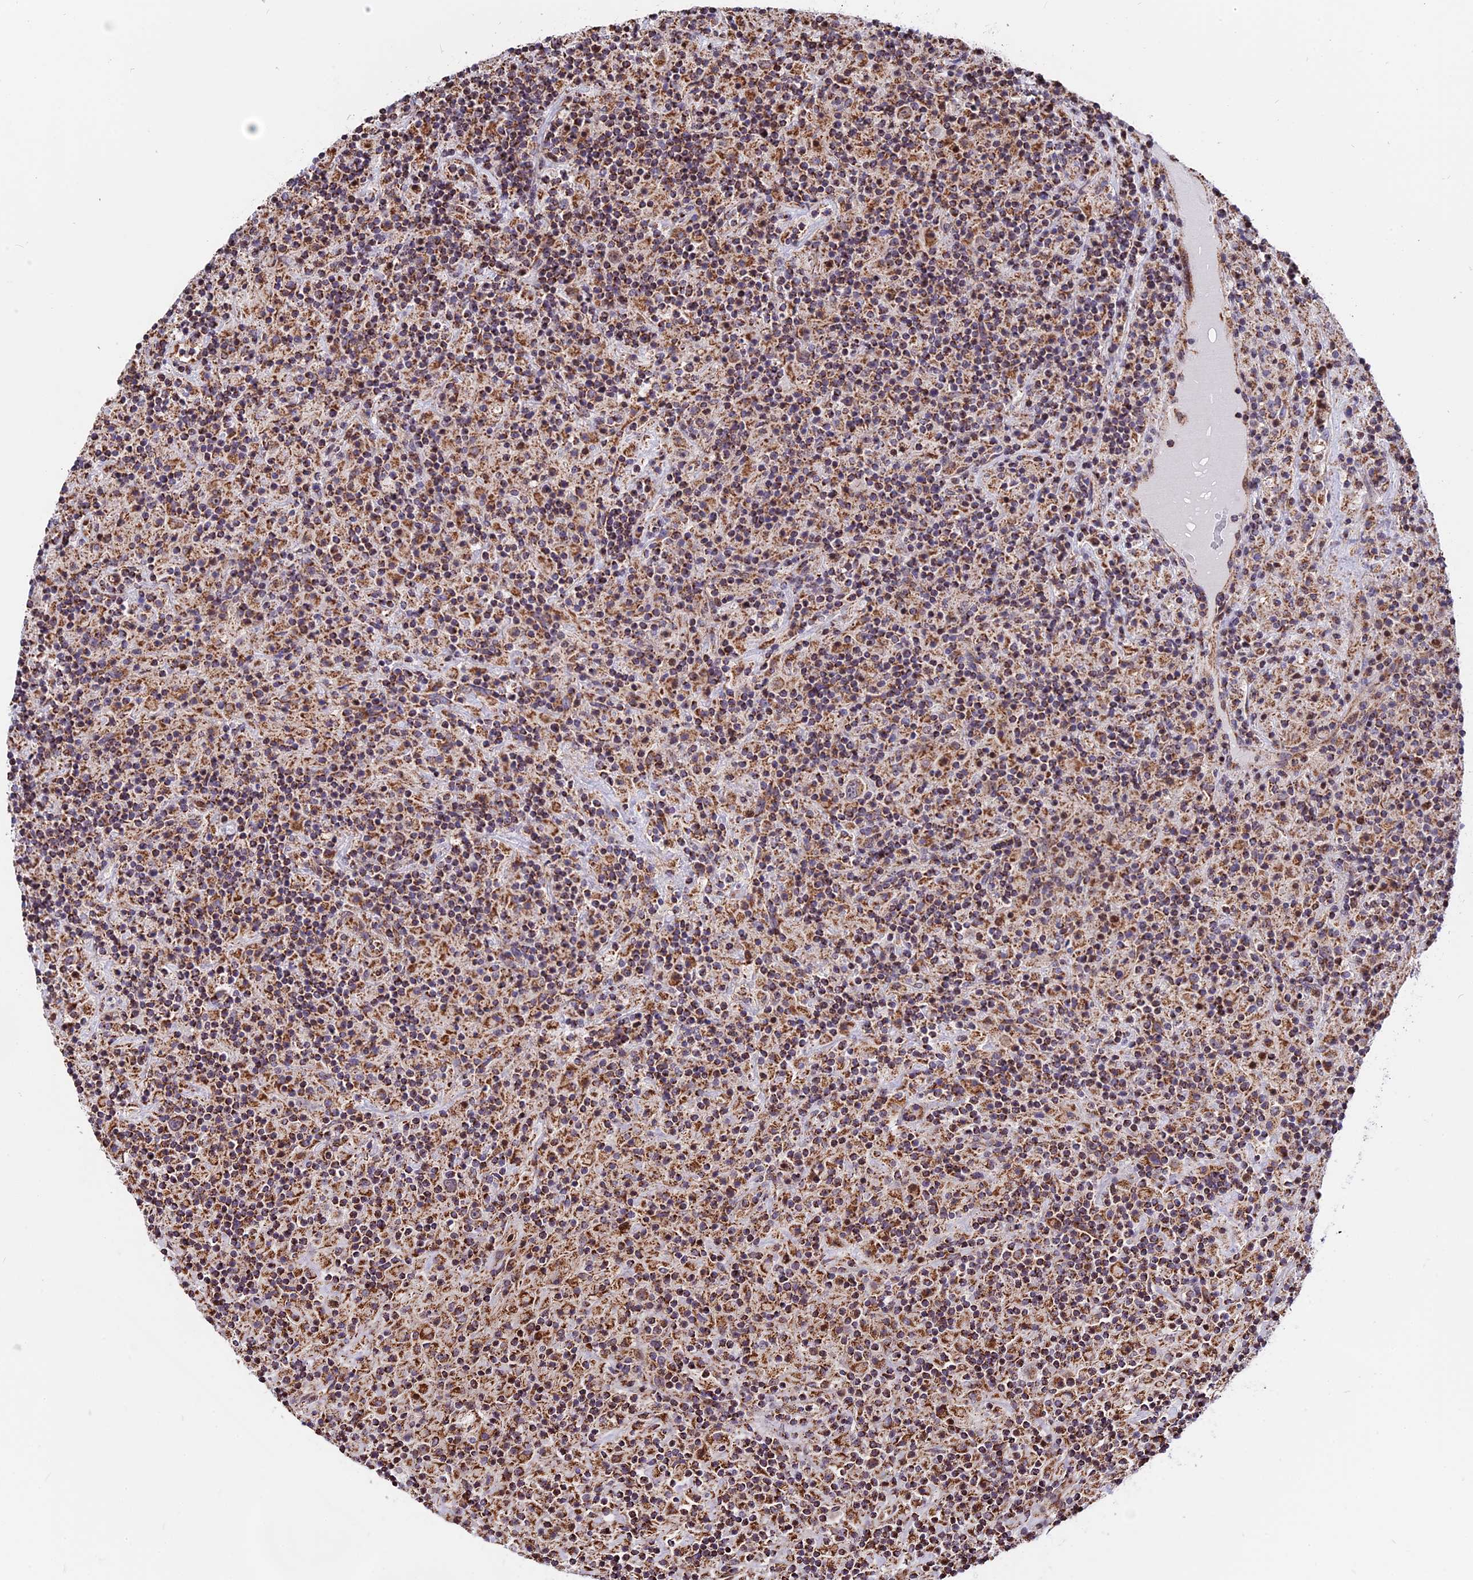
{"staining": {"intensity": "weak", "quantity": ">75%", "location": "cytoplasmic/membranous"}, "tissue": "lymphoma", "cell_type": "Tumor cells", "image_type": "cancer", "snomed": [{"axis": "morphology", "description": "Hodgkin's disease, NOS"}, {"axis": "topography", "description": "Lymph node"}], "caption": "Weak cytoplasmic/membranous staining for a protein is identified in about >75% of tumor cells of lymphoma using IHC.", "gene": "FAM174C", "patient": {"sex": "male", "age": 70}}